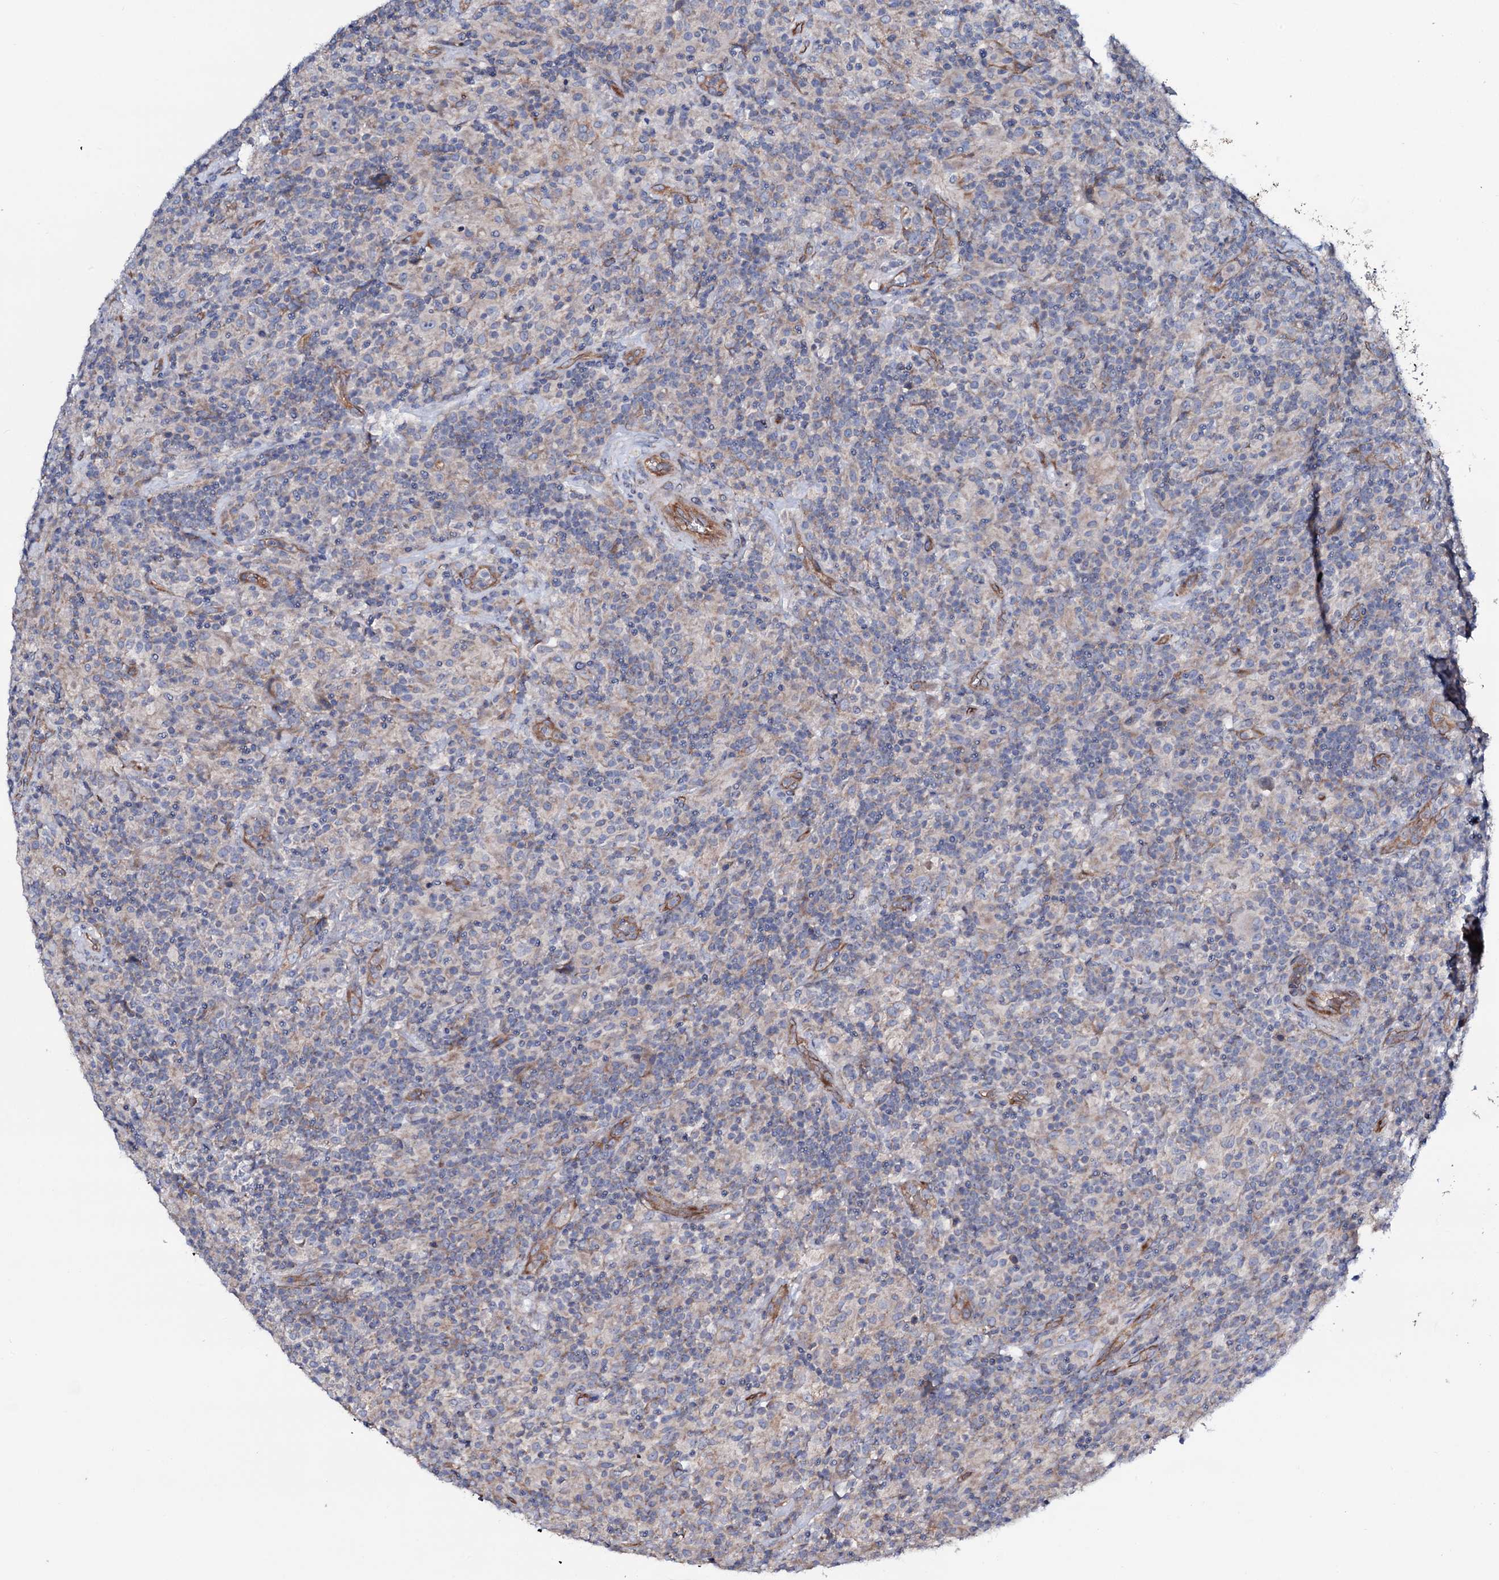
{"staining": {"intensity": "negative", "quantity": "none", "location": "none"}, "tissue": "lymphoma", "cell_type": "Tumor cells", "image_type": "cancer", "snomed": [{"axis": "morphology", "description": "Hodgkin's disease, NOS"}, {"axis": "topography", "description": "Lymph node"}], "caption": "An immunohistochemistry image of Hodgkin's disease is shown. There is no staining in tumor cells of Hodgkin's disease.", "gene": "STARD13", "patient": {"sex": "male", "age": 70}}